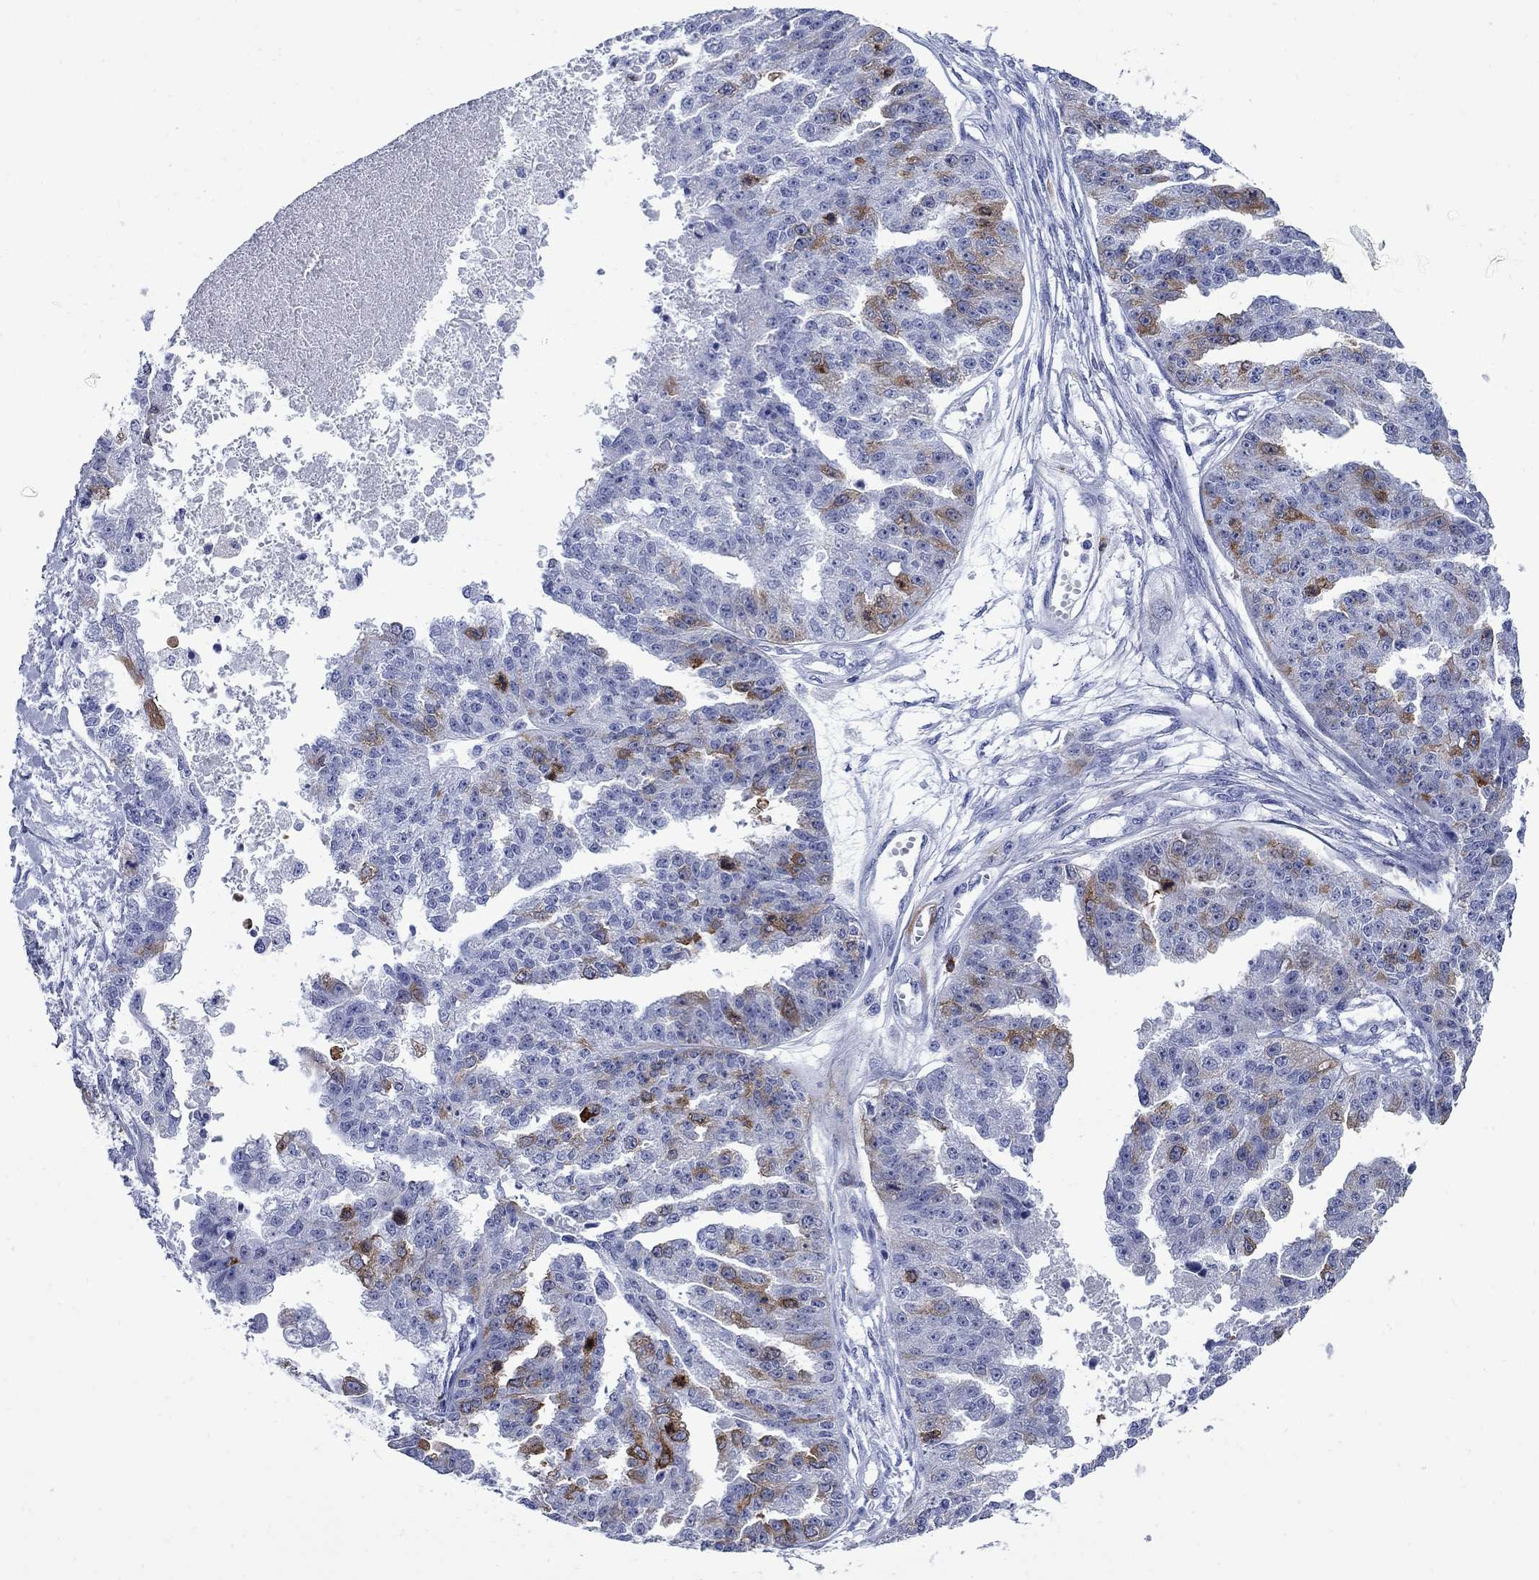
{"staining": {"intensity": "strong", "quantity": "<25%", "location": "cytoplasmic/membranous"}, "tissue": "ovarian cancer", "cell_type": "Tumor cells", "image_type": "cancer", "snomed": [{"axis": "morphology", "description": "Cystadenocarcinoma, serous, NOS"}, {"axis": "topography", "description": "Ovary"}], "caption": "Immunohistochemistry (IHC) of human serous cystadenocarcinoma (ovarian) demonstrates medium levels of strong cytoplasmic/membranous staining in approximately <25% of tumor cells.", "gene": "TACC3", "patient": {"sex": "female", "age": 58}}